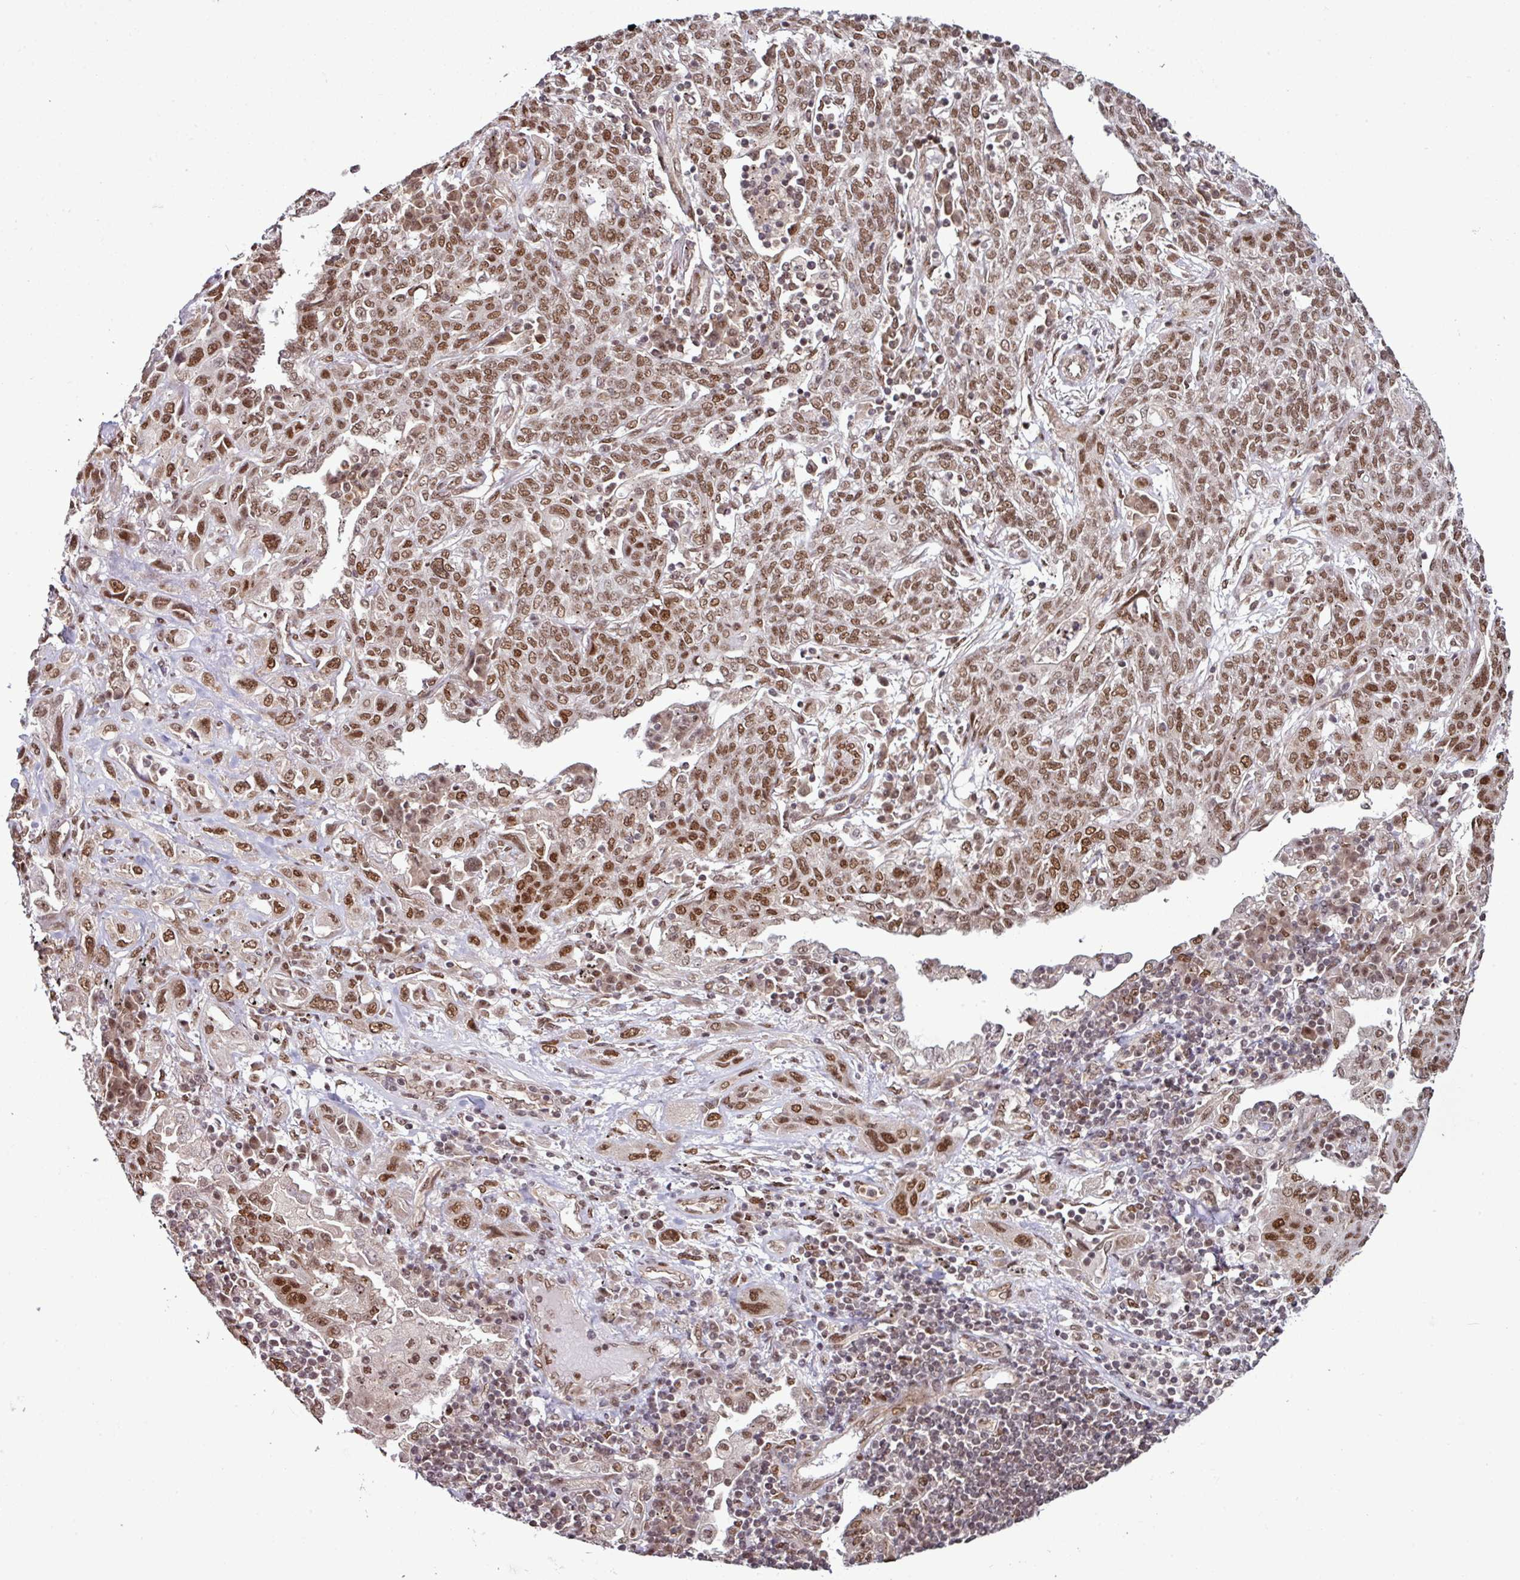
{"staining": {"intensity": "moderate", "quantity": ">75%", "location": "nuclear"}, "tissue": "lung cancer", "cell_type": "Tumor cells", "image_type": "cancer", "snomed": [{"axis": "morphology", "description": "Squamous cell carcinoma, NOS"}, {"axis": "topography", "description": "Lung"}], "caption": "DAB (3,3'-diaminobenzidine) immunohistochemical staining of human lung cancer (squamous cell carcinoma) demonstrates moderate nuclear protein positivity in approximately >75% of tumor cells. The staining was performed using DAB (3,3'-diaminobenzidine), with brown indicating positive protein expression. Nuclei are stained blue with hematoxylin.", "gene": "MORF4L2", "patient": {"sex": "female", "age": 70}}